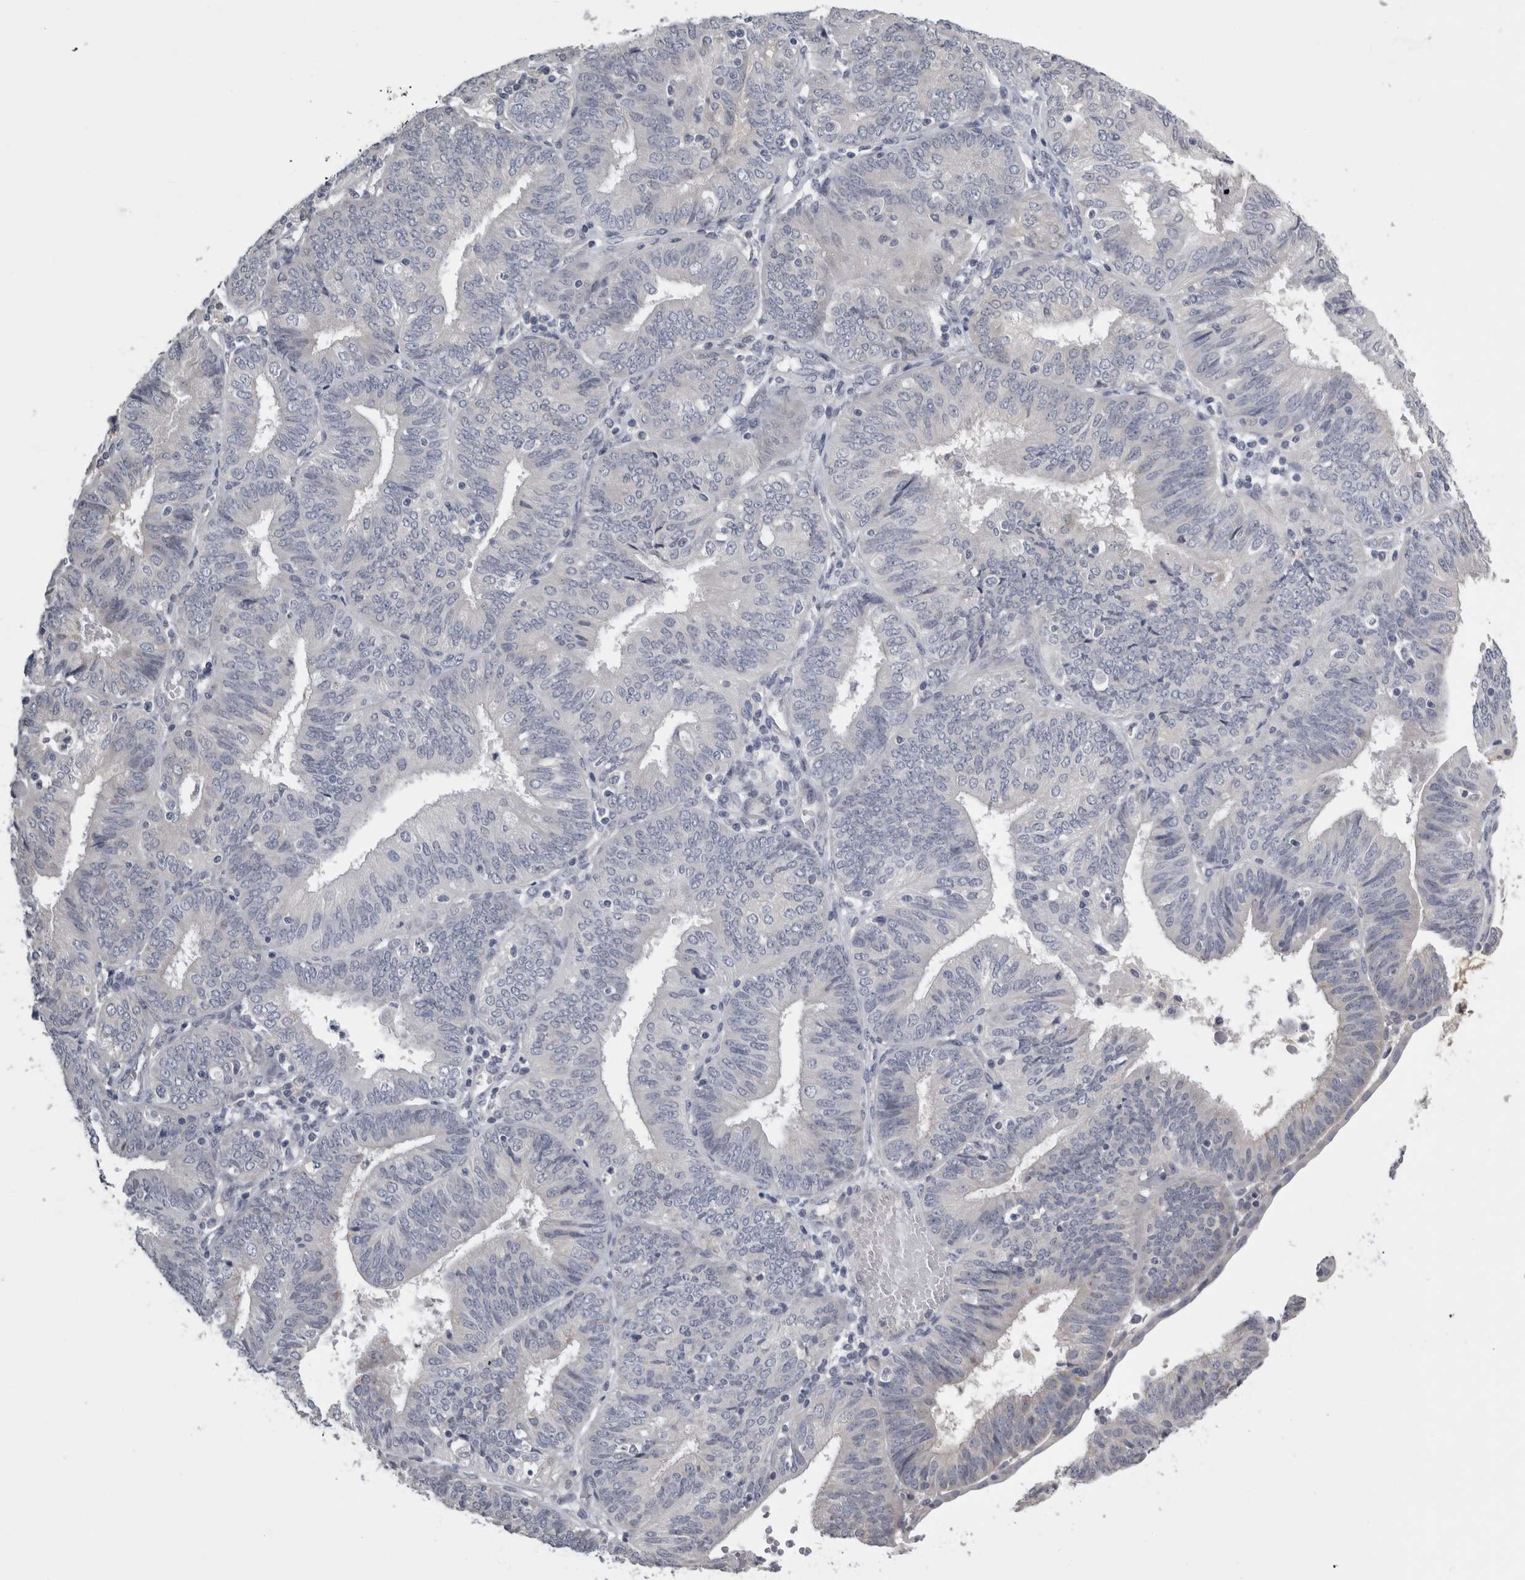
{"staining": {"intensity": "negative", "quantity": "none", "location": "none"}, "tissue": "endometrial cancer", "cell_type": "Tumor cells", "image_type": "cancer", "snomed": [{"axis": "morphology", "description": "Adenocarcinoma, NOS"}, {"axis": "topography", "description": "Endometrium"}], "caption": "A micrograph of human endometrial adenocarcinoma is negative for staining in tumor cells.", "gene": "TCAP", "patient": {"sex": "female", "age": 58}}